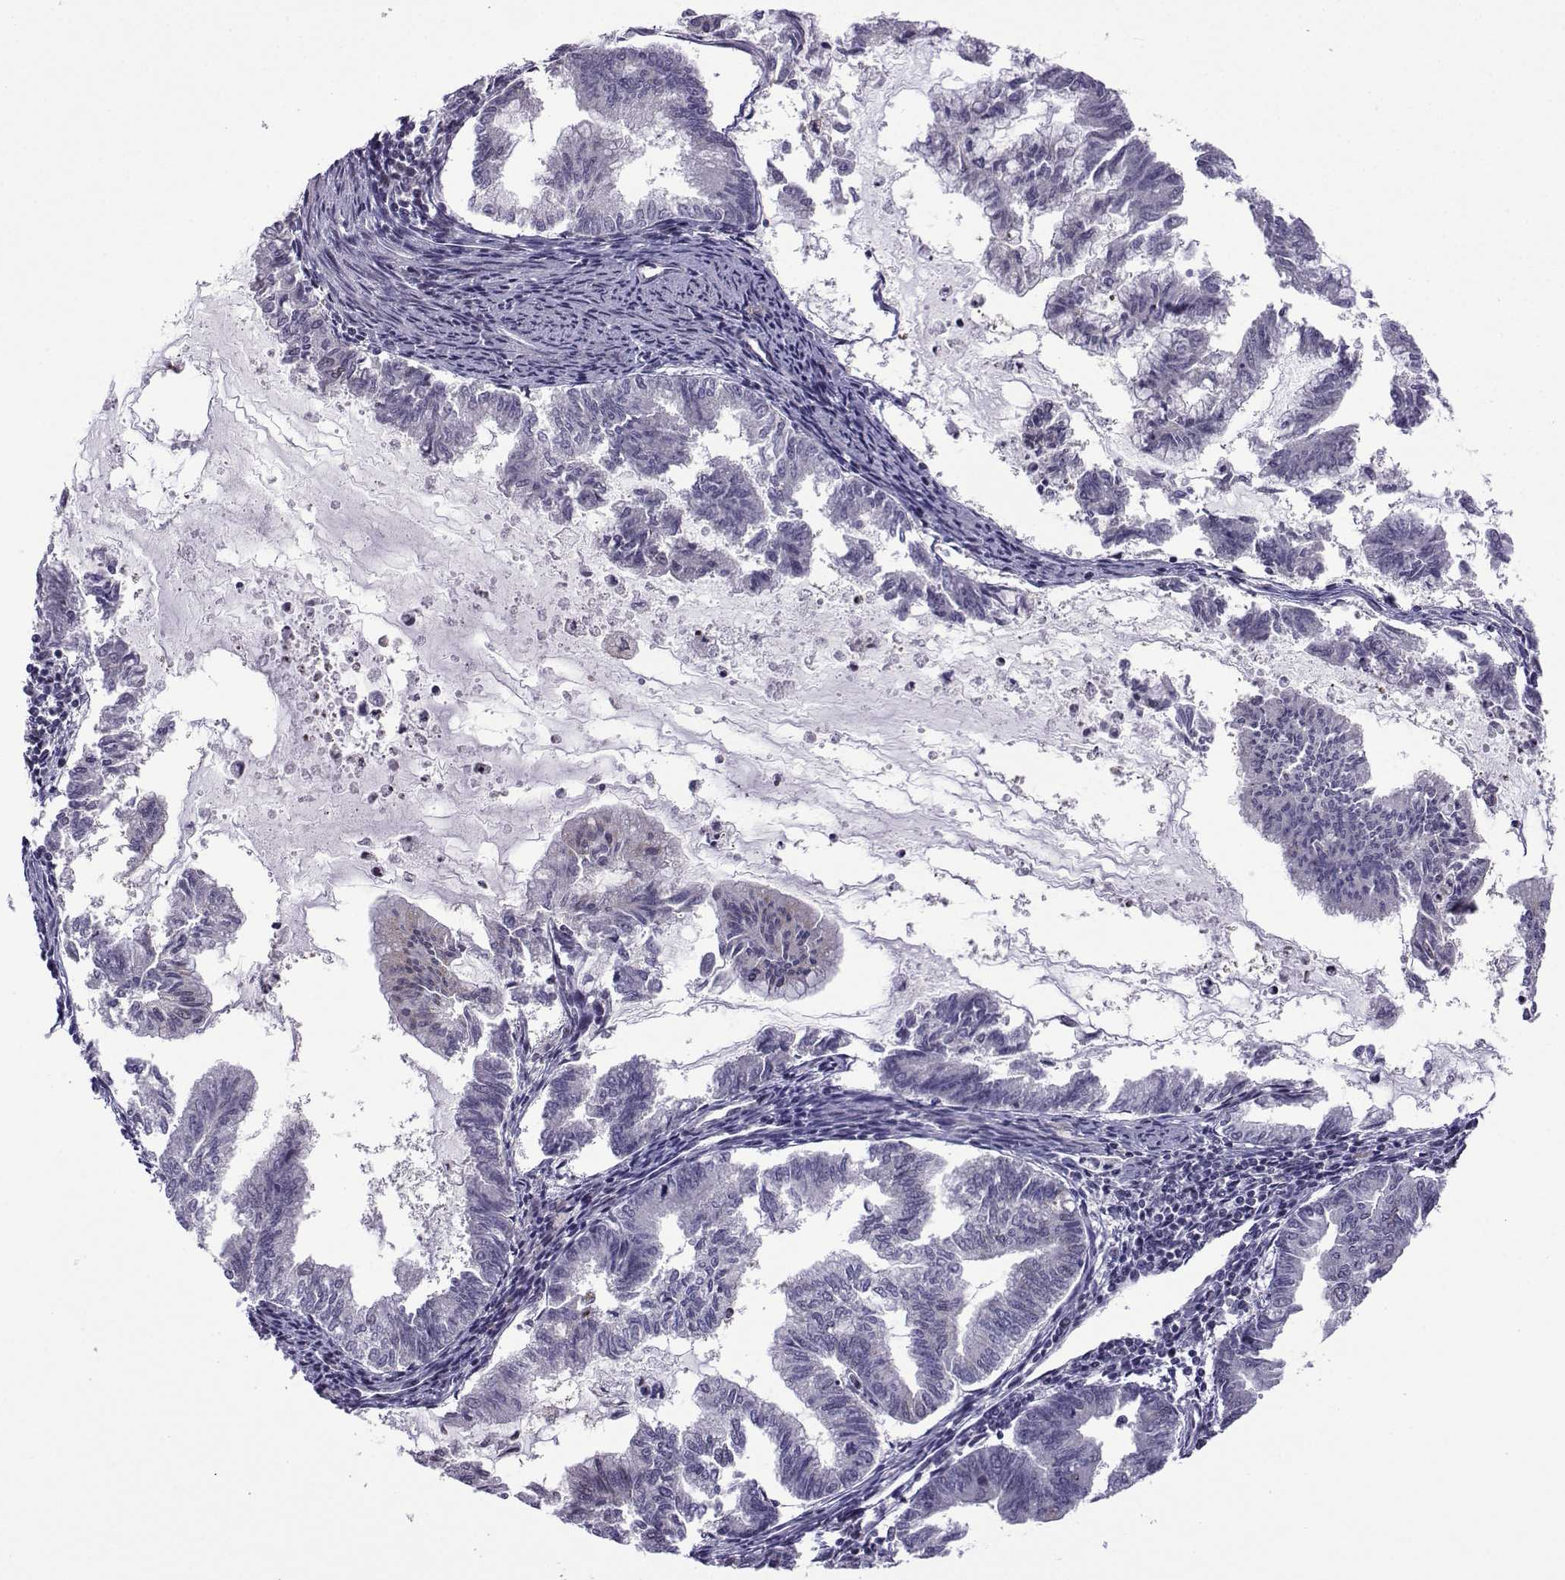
{"staining": {"intensity": "negative", "quantity": "none", "location": "none"}, "tissue": "endometrial cancer", "cell_type": "Tumor cells", "image_type": "cancer", "snomed": [{"axis": "morphology", "description": "Adenocarcinoma, NOS"}, {"axis": "topography", "description": "Endometrium"}], "caption": "Tumor cells show no significant protein expression in endometrial adenocarcinoma. Brightfield microscopy of IHC stained with DAB (3,3'-diaminobenzidine) (brown) and hematoxylin (blue), captured at high magnification.", "gene": "FGF3", "patient": {"sex": "female", "age": 79}}